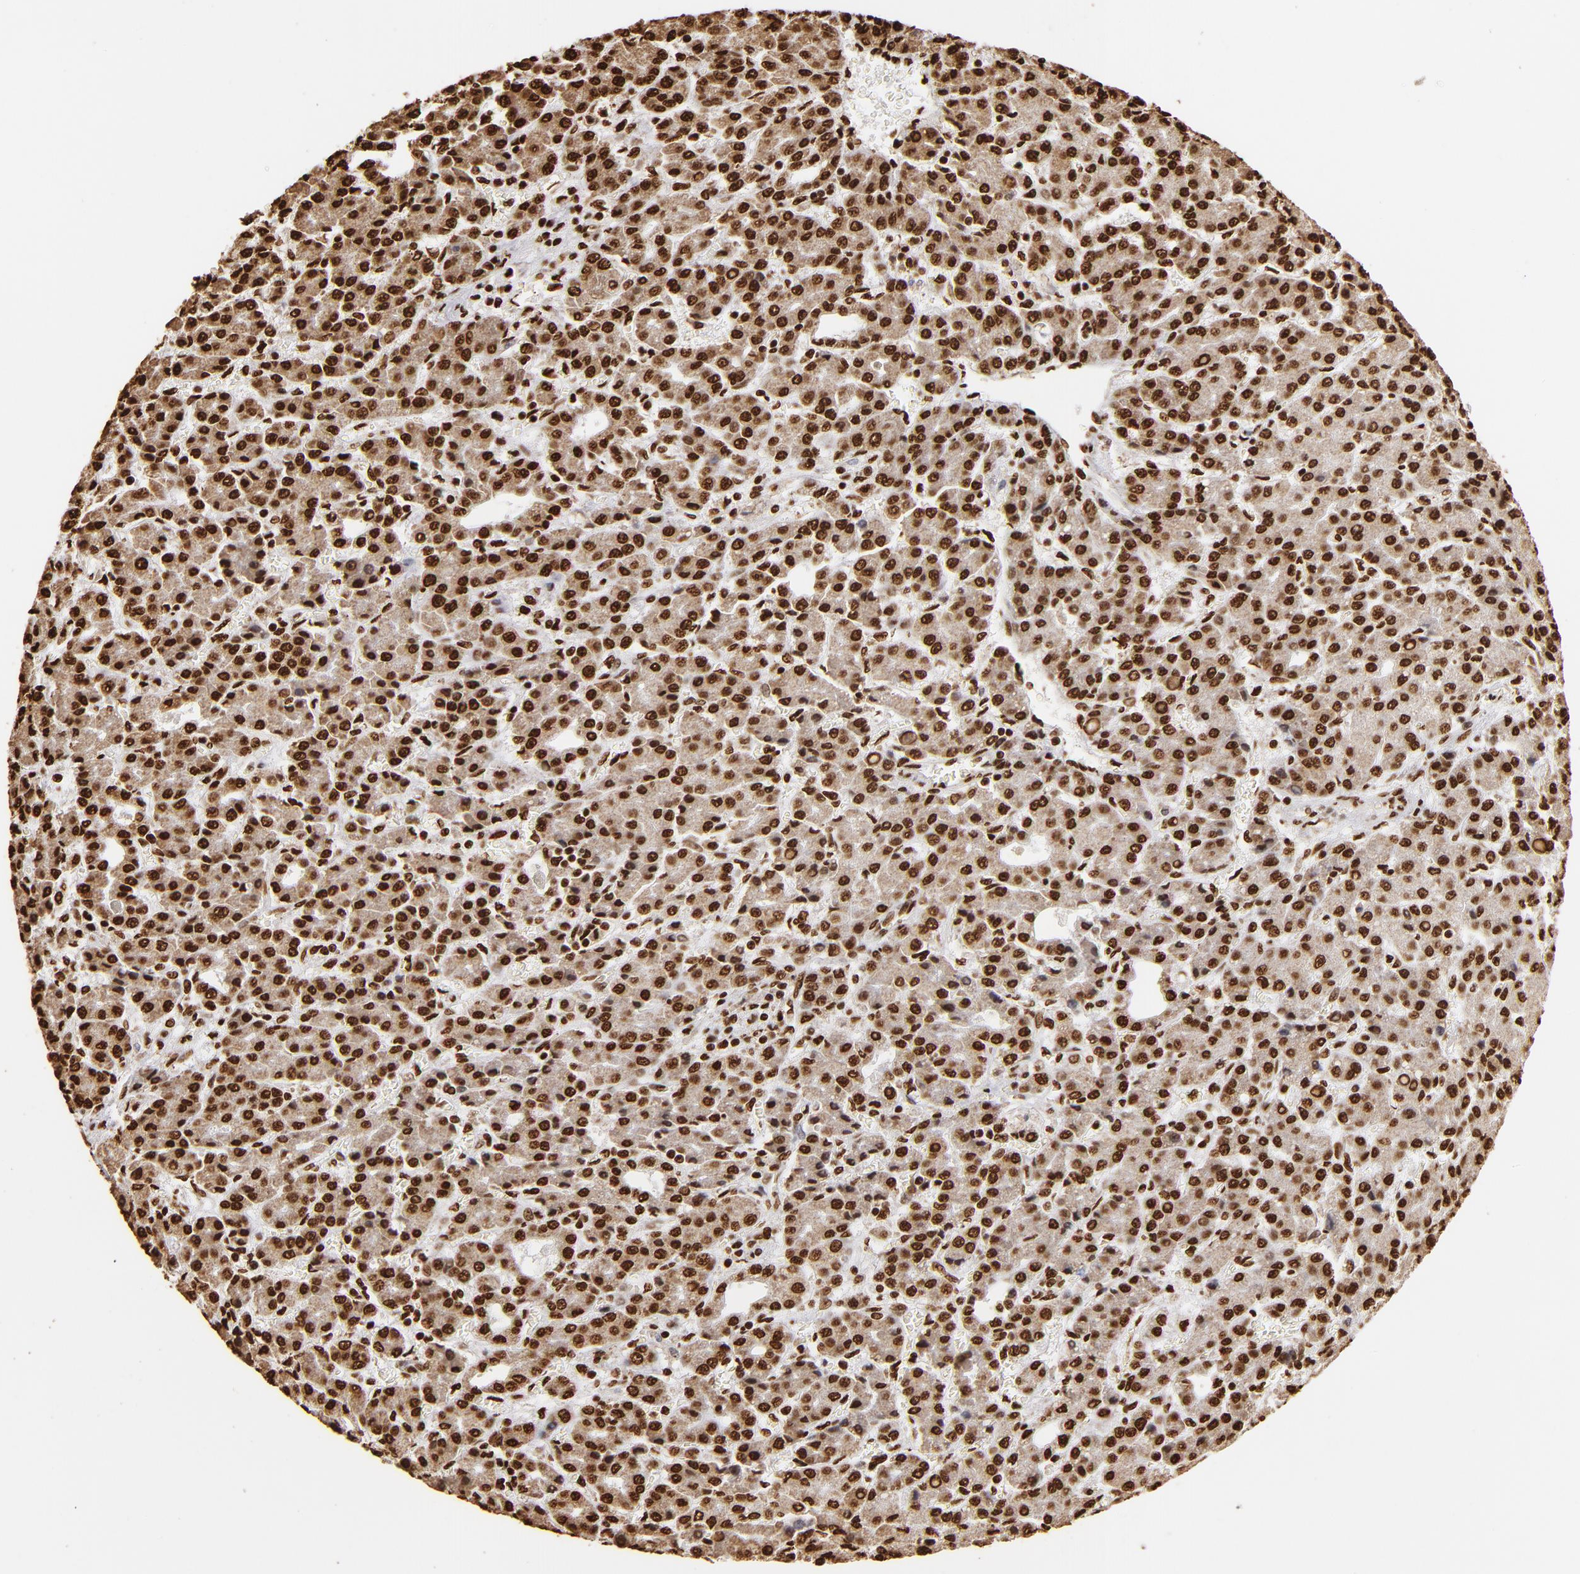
{"staining": {"intensity": "strong", "quantity": ">75%", "location": "cytoplasmic/membranous,nuclear"}, "tissue": "liver cancer", "cell_type": "Tumor cells", "image_type": "cancer", "snomed": [{"axis": "morphology", "description": "Carcinoma, Hepatocellular, NOS"}, {"axis": "topography", "description": "Liver"}], "caption": "The photomicrograph demonstrates staining of liver hepatocellular carcinoma, revealing strong cytoplasmic/membranous and nuclear protein expression (brown color) within tumor cells.", "gene": "ILF3", "patient": {"sex": "male", "age": 69}}